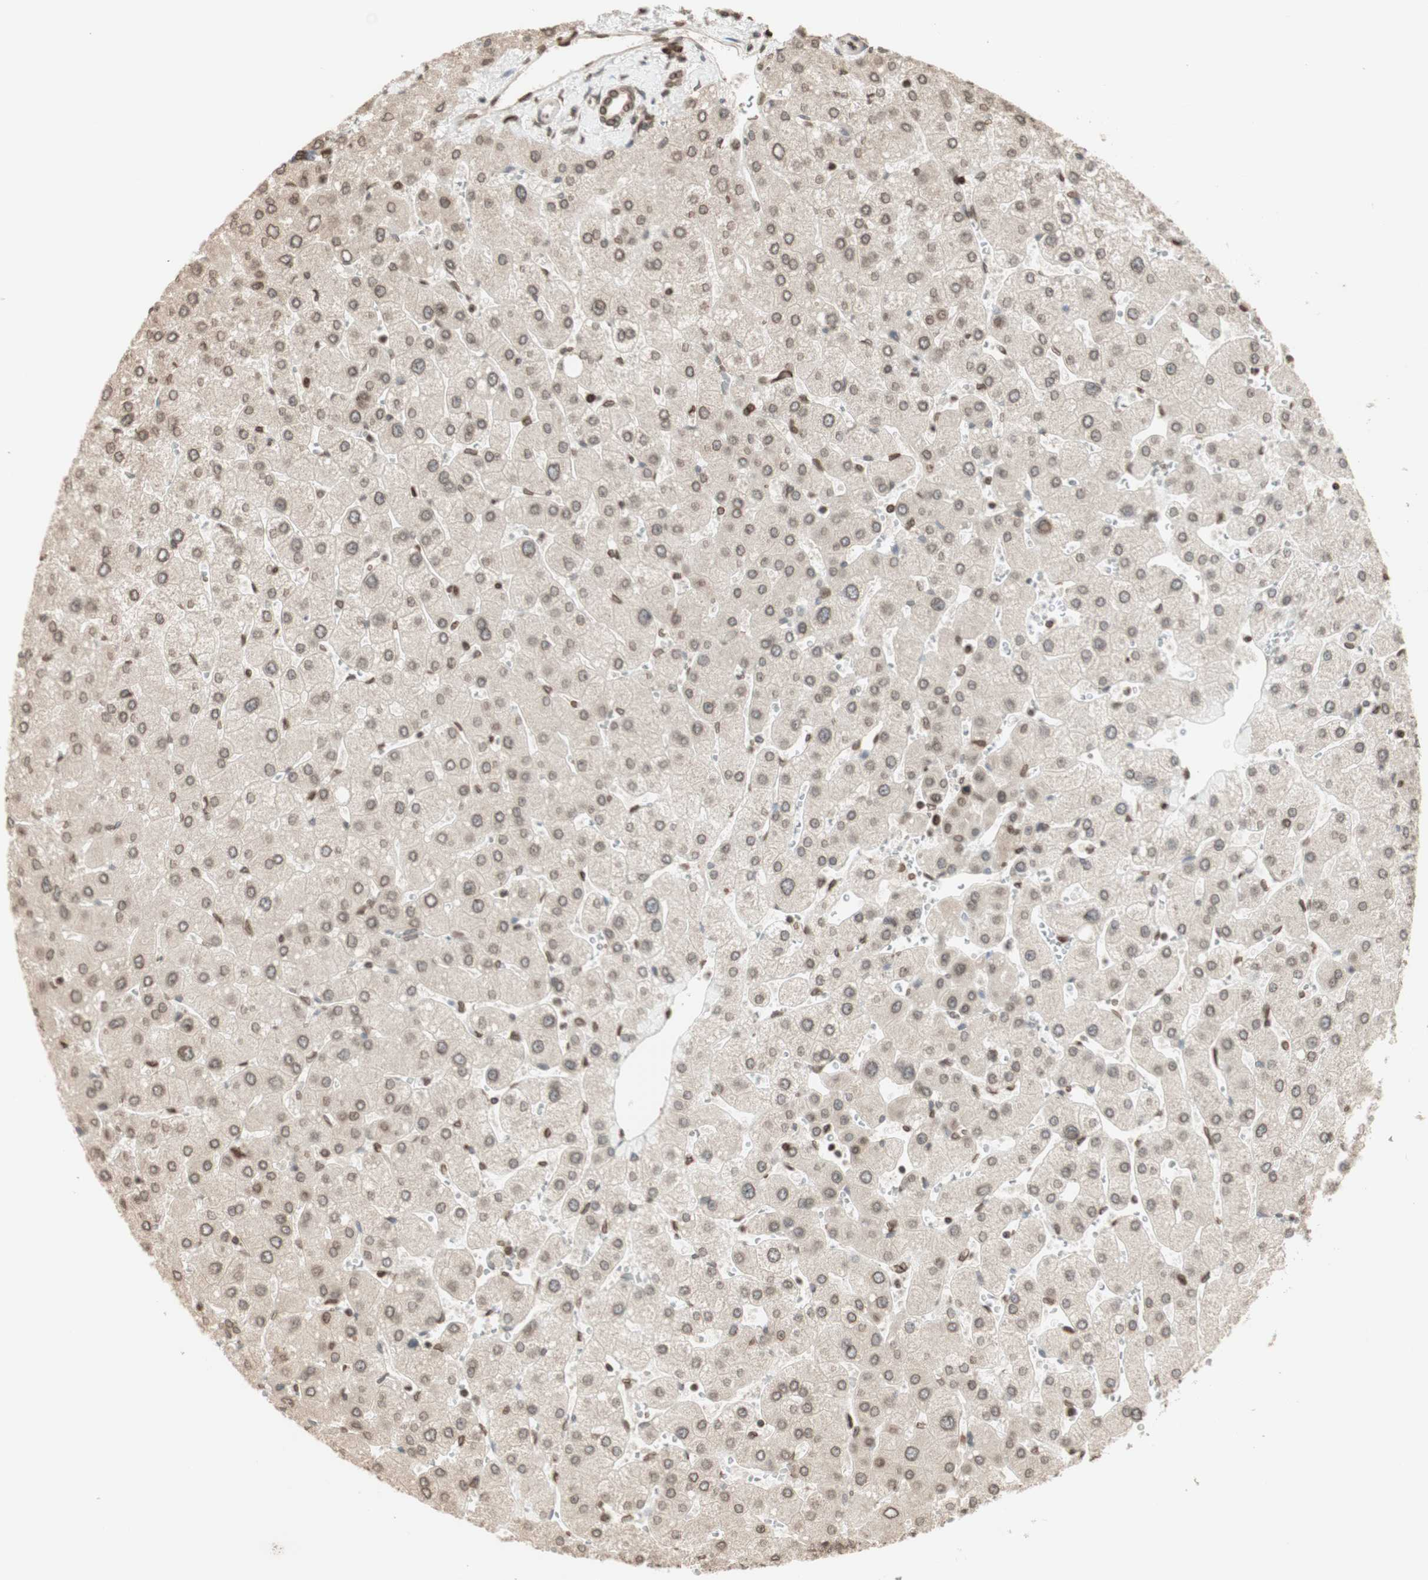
{"staining": {"intensity": "moderate", "quantity": ">75%", "location": "cytoplasmic/membranous,nuclear"}, "tissue": "liver", "cell_type": "Cholangiocytes", "image_type": "normal", "snomed": [{"axis": "morphology", "description": "Normal tissue, NOS"}, {"axis": "topography", "description": "Liver"}], "caption": "Liver stained for a protein (brown) demonstrates moderate cytoplasmic/membranous,nuclear positive staining in approximately >75% of cholangiocytes.", "gene": "TMPO", "patient": {"sex": "male", "age": 55}}